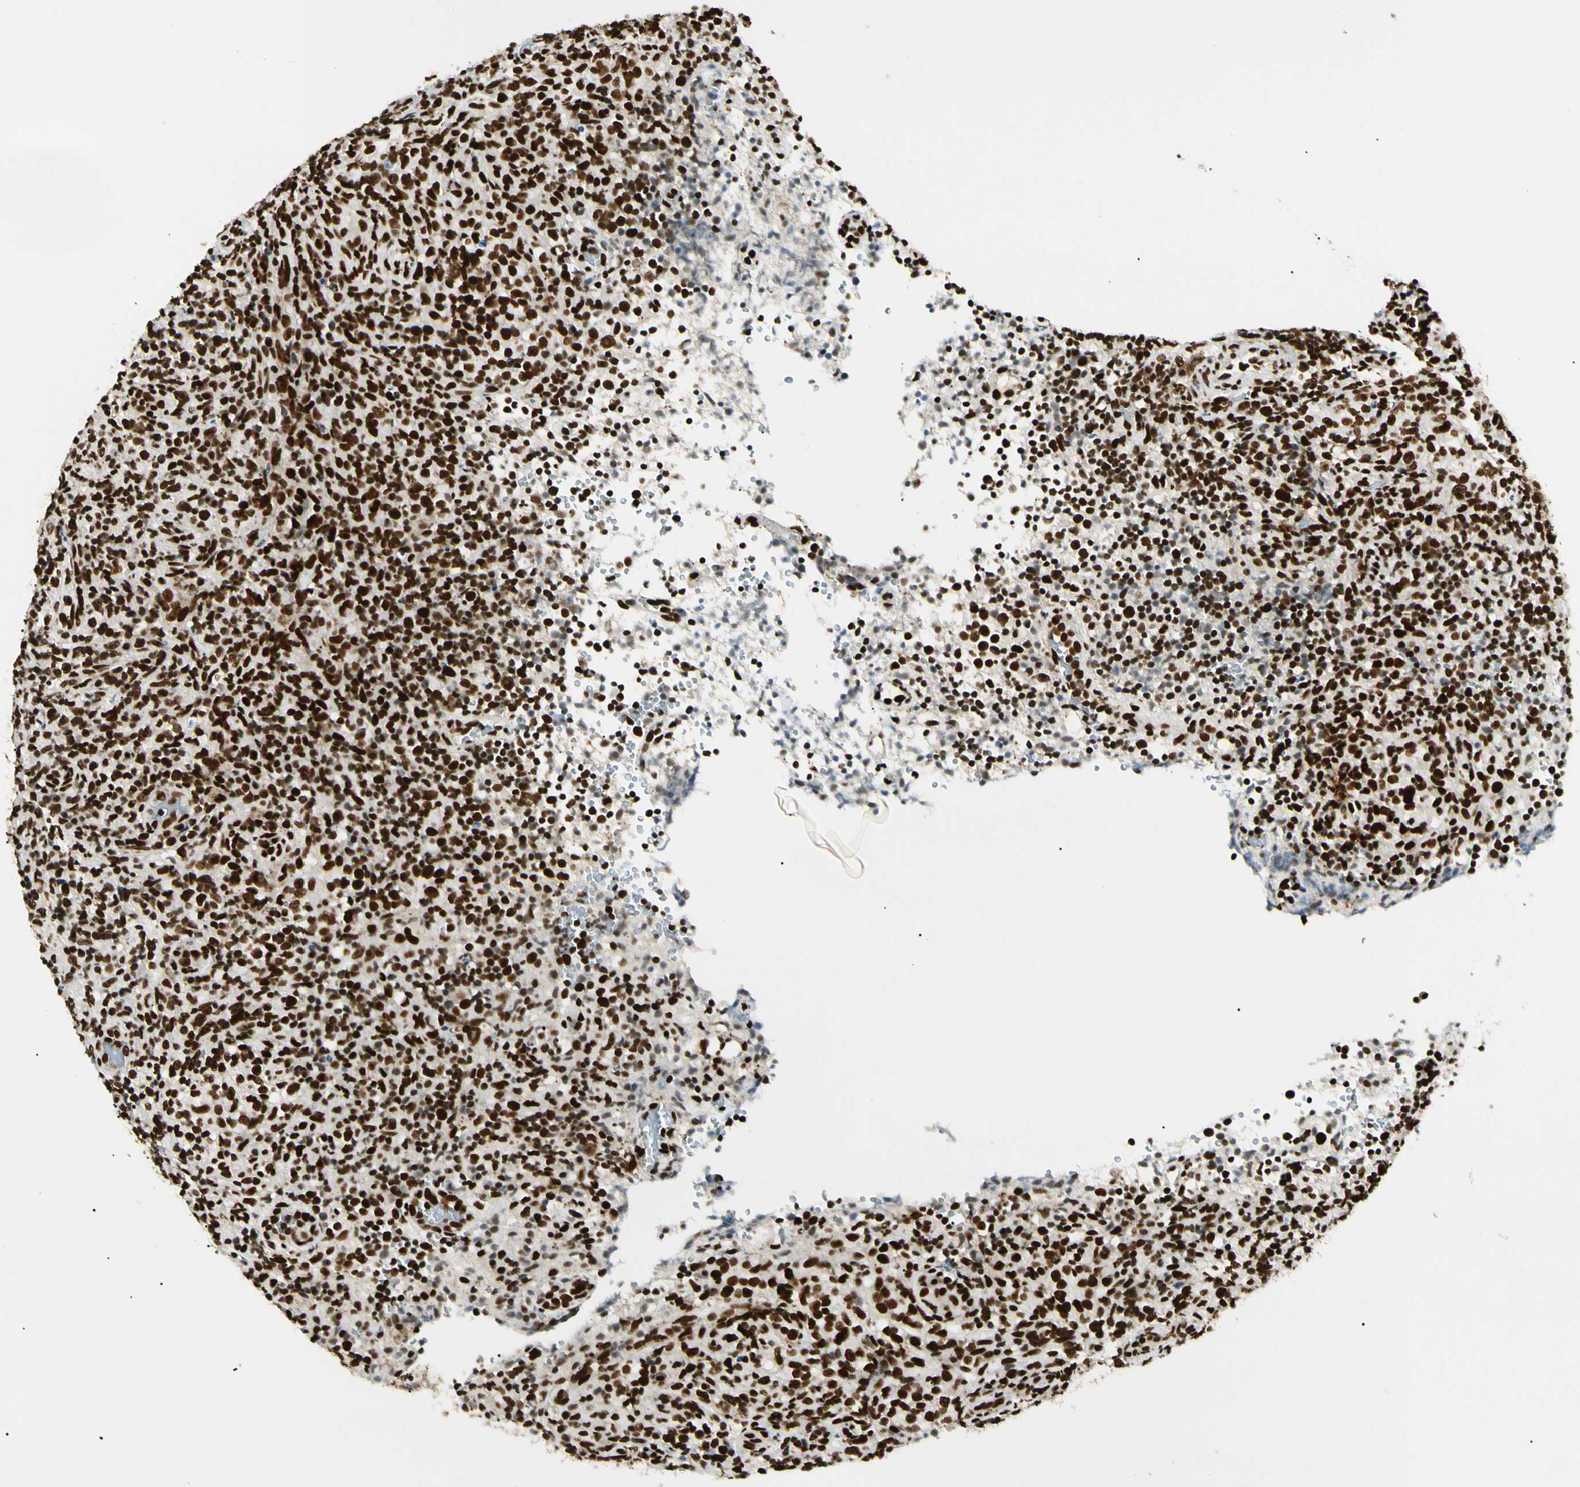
{"staining": {"intensity": "strong", "quantity": ">75%", "location": "nuclear"}, "tissue": "lymphoma", "cell_type": "Tumor cells", "image_type": "cancer", "snomed": [{"axis": "morphology", "description": "Malignant lymphoma, non-Hodgkin's type, High grade"}, {"axis": "topography", "description": "Lymph node"}], "caption": "Immunohistochemistry of human malignant lymphoma, non-Hodgkin's type (high-grade) exhibits high levels of strong nuclear positivity in approximately >75% of tumor cells. Nuclei are stained in blue.", "gene": "FUS", "patient": {"sex": "female", "age": 76}}